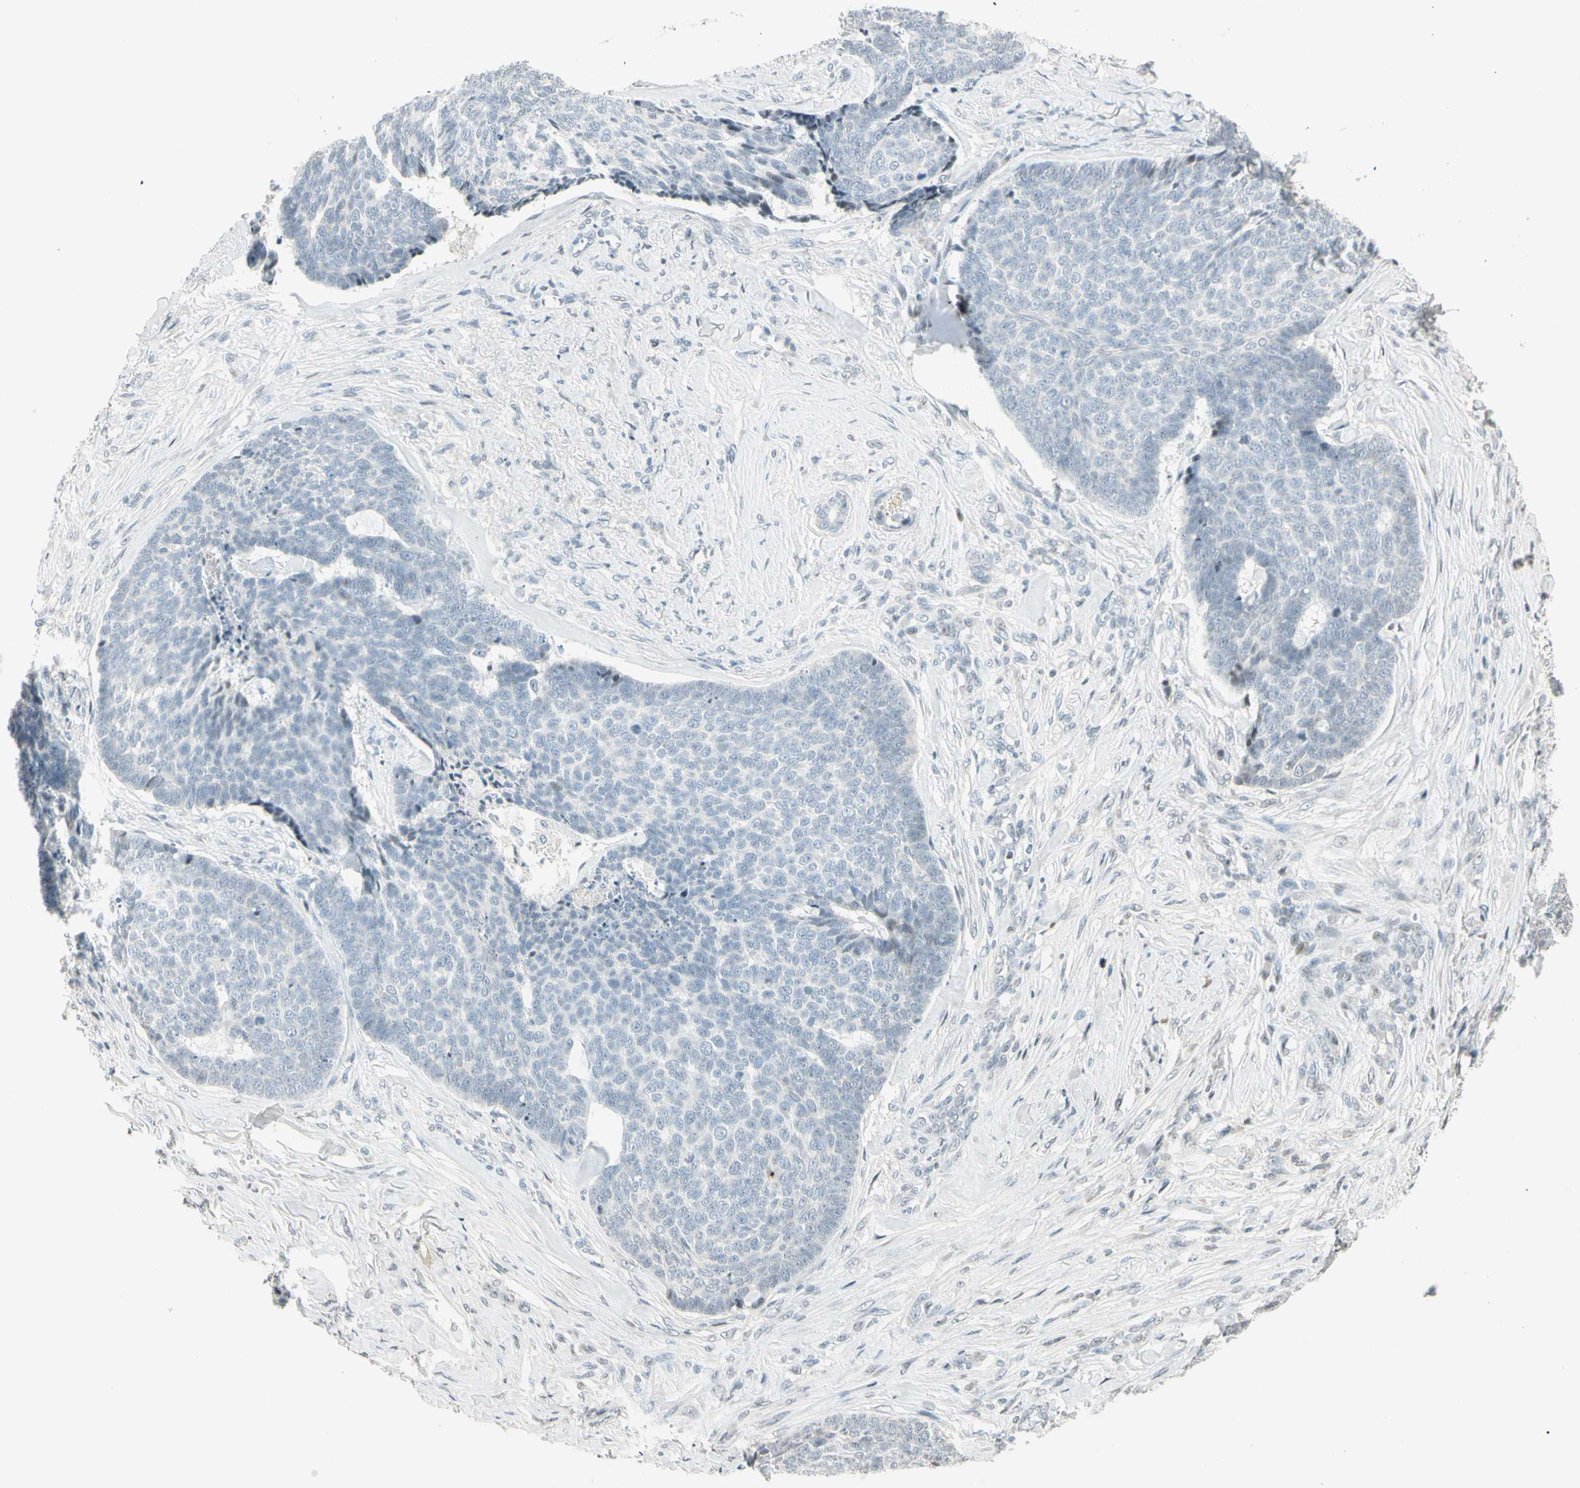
{"staining": {"intensity": "weak", "quantity": "<25%", "location": "nuclear"}, "tissue": "skin cancer", "cell_type": "Tumor cells", "image_type": "cancer", "snomed": [{"axis": "morphology", "description": "Basal cell carcinoma"}, {"axis": "topography", "description": "Skin"}], "caption": "The image demonstrates no significant staining in tumor cells of skin cancer (basal cell carcinoma).", "gene": "SMAD3", "patient": {"sex": "male", "age": 84}}